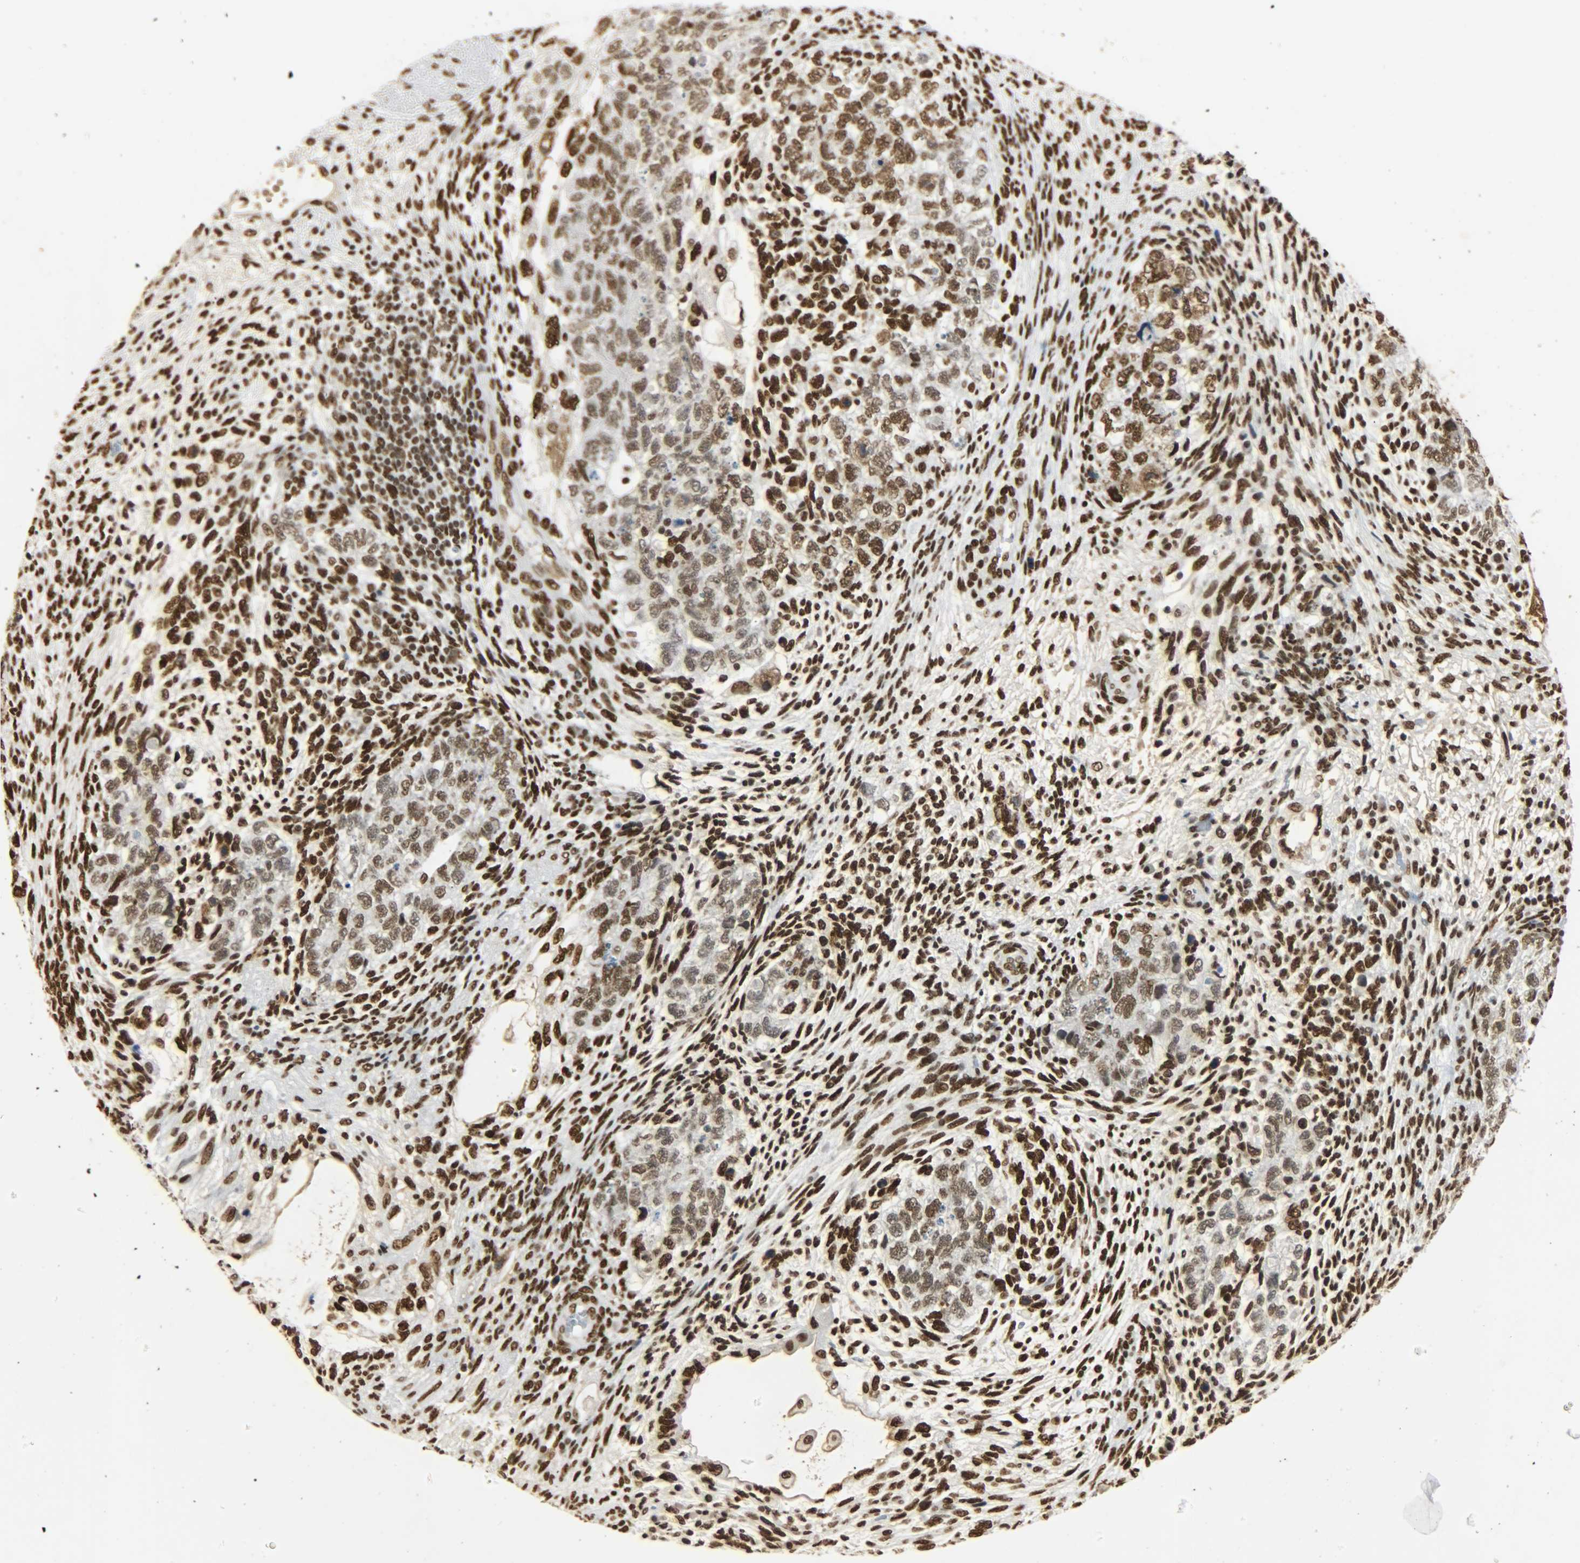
{"staining": {"intensity": "strong", "quantity": ">75%", "location": "nuclear"}, "tissue": "testis cancer", "cell_type": "Tumor cells", "image_type": "cancer", "snomed": [{"axis": "morphology", "description": "Normal tissue, NOS"}, {"axis": "morphology", "description": "Carcinoma, Embryonal, NOS"}, {"axis": "topography", "description": "Testis"}], "caption": "Testis cancer (embryonal carcinoma) stained with a protein marker exhibits strong staining in tumor cells.", "gene": "KHDRBS1", "patient": {"sex": "male", "age": 36}}